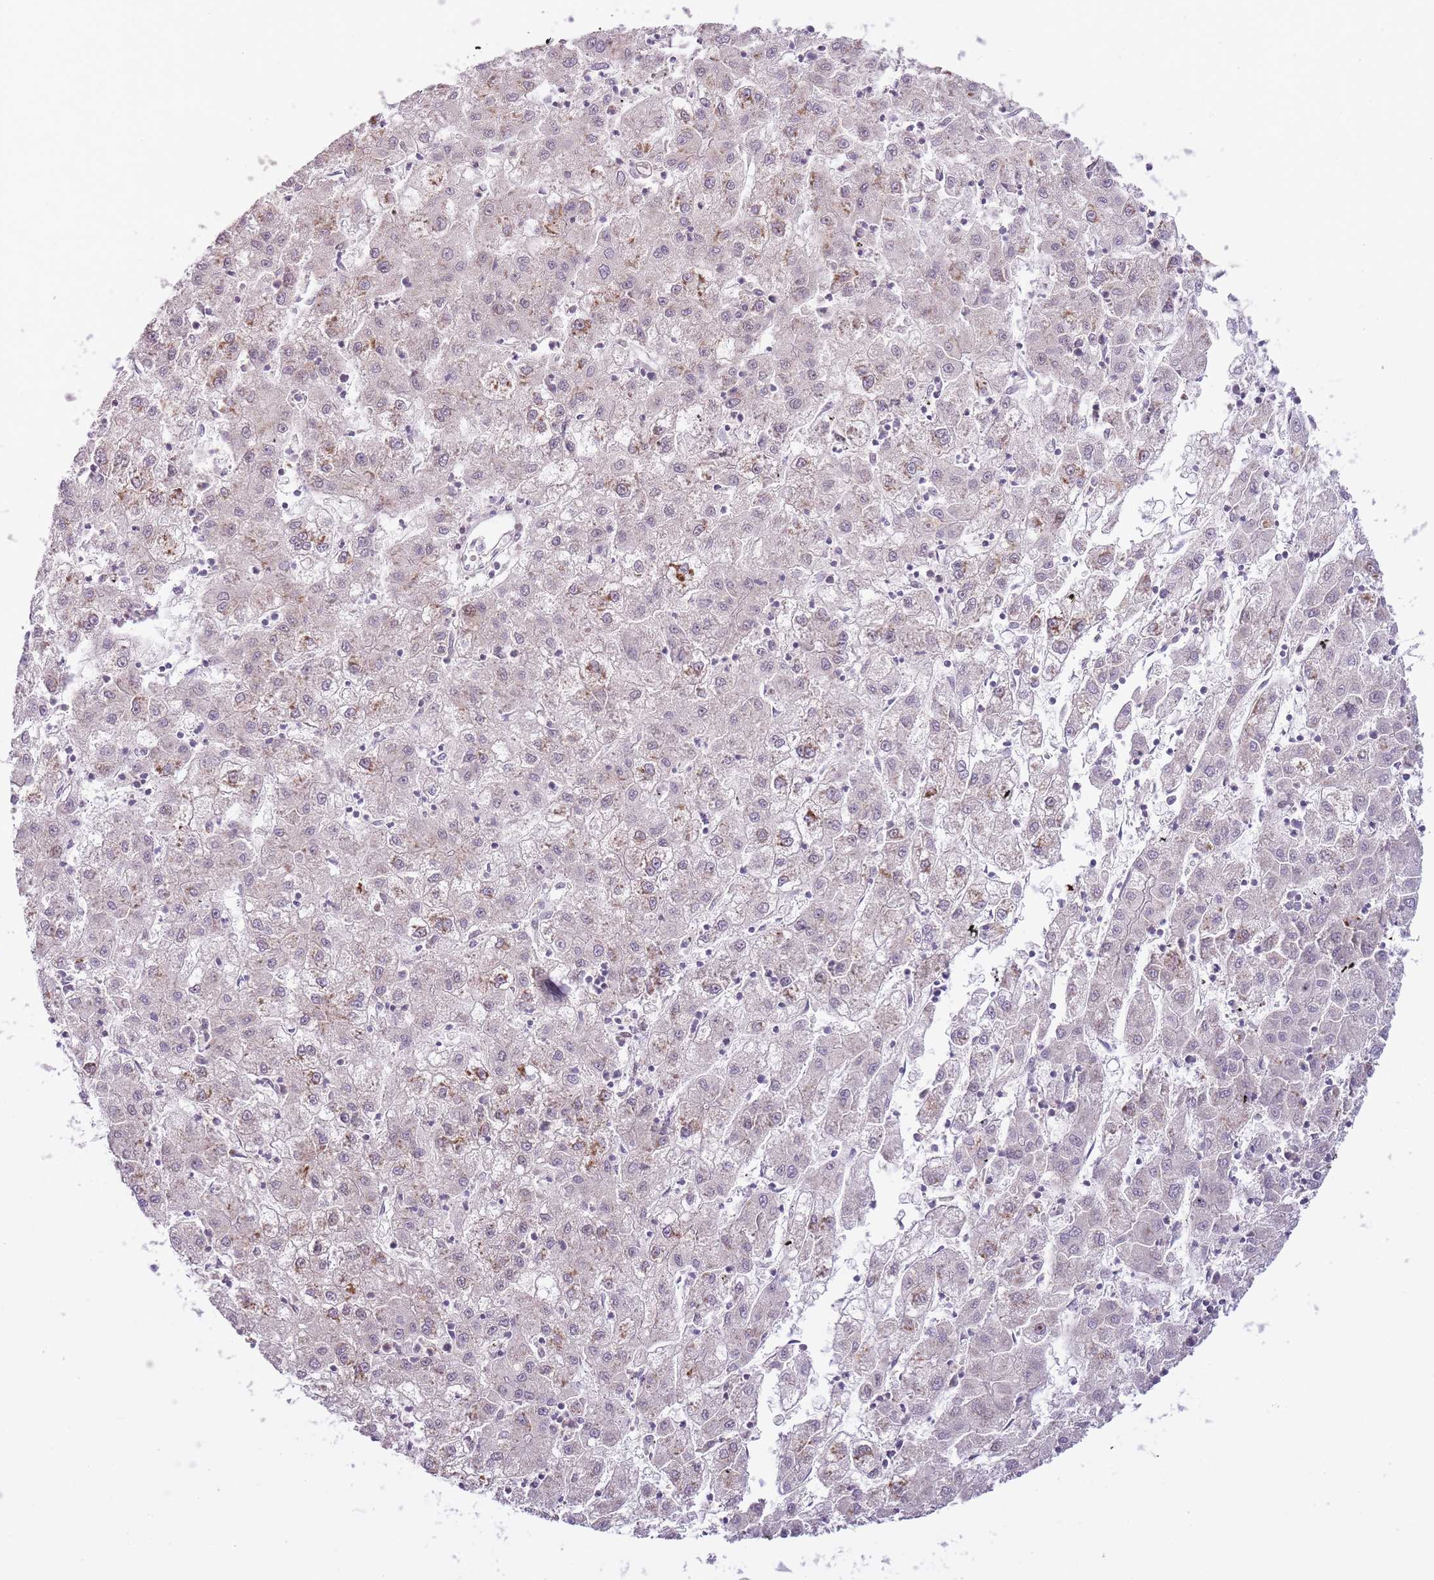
{"staining": {"intensity": "negative", "quantity": "none", "location": "none"}, "tissue": "liver cancer", "cell_type": "Tumor cells", "image_type": "cancer", "snomed": [{"axis": "morphology", "description": "Carcinoma, Hepatocellular, NOS"}, {"axis": "topography", "description": "Liver"}], "caption": "Tumor cells show no significant expression in liver cancer. (Immunohistochemistry (ihc), brightfield microscopy, high magnification).", "gene": "OGG1", "patient": {"sex": "male", "age": 72}}